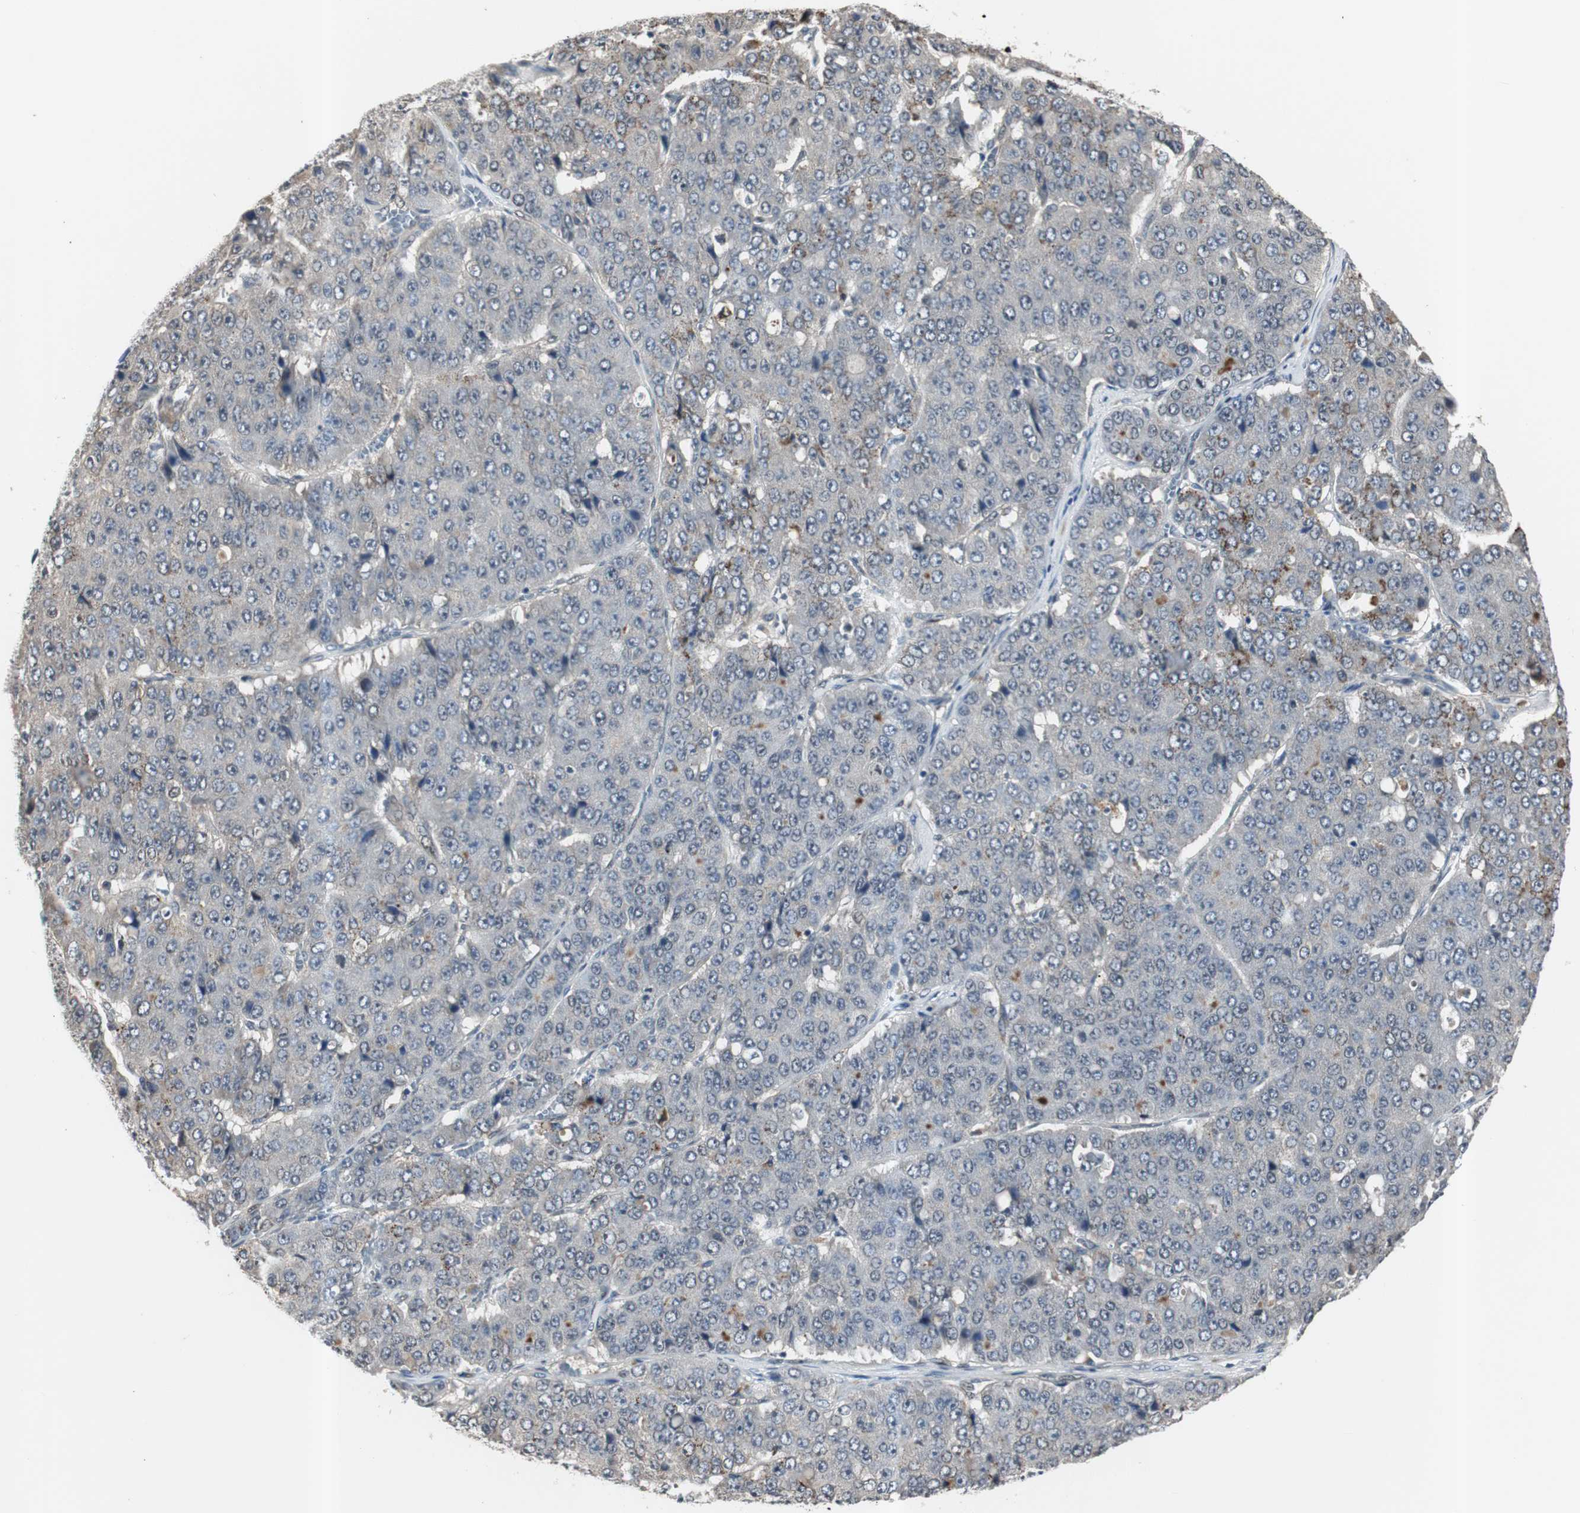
{"staining": {"intensity": "moderate", "quantity": "<25%", "location": "cytoplasmic/membranous"}, "tissue": "pancreatic cancer", "cell_type": "Tumor cells", "image_type": "cancer", "snomed": [{"axis": "morphology", "description": "Adenocarcinoma, NOS"}, {"axis": "topography", "description": "Pancreas"}], "caption": "Moderate cytoplasmic/membranous protein staining is seen in approximately <25% of tumor cells in pancreatic cancer (adenocarcinoma).", "gene": "SMAD1", "patient": {"sex": "male", "age": 50}}